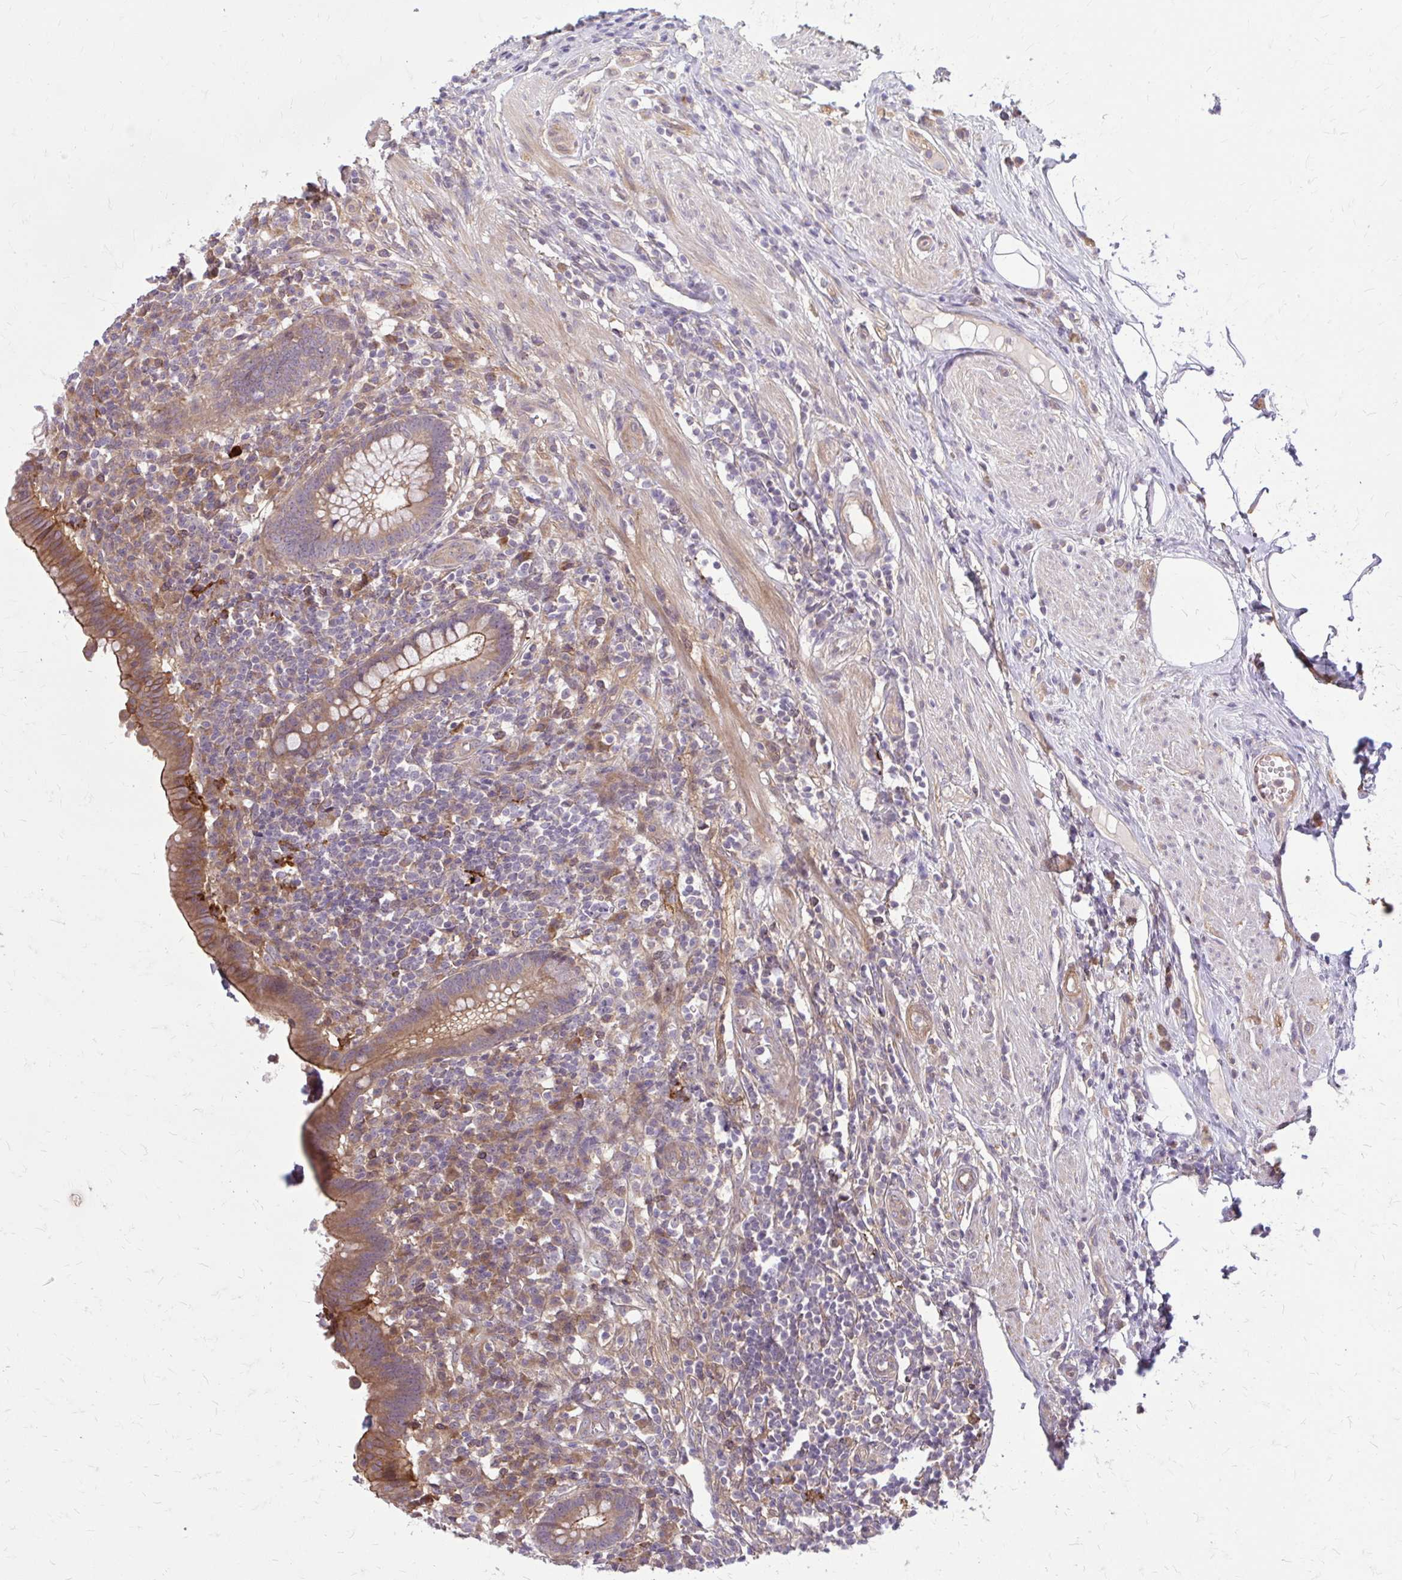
{"staining": {"intensity": "moderate", "quantity": ">75%", "location": "cytoplasmic/membranous"}, "tissue": "appendix", "cell_type": "Glandular cells", "image_type": "normal", "snomed": [{"axis": "morphology", "description": "Normal tissue, NOS"}, {"axis": "topography", "description": "Appendix"}], "caption": "This image reveals IHC staining of unremarkable human appendix, with medium moderate cytoplasmic/membranous expression in approximately >75% of glandular cells.", "gene": "OXNAD1", "patient": {"sex": "female", "age": 56}}